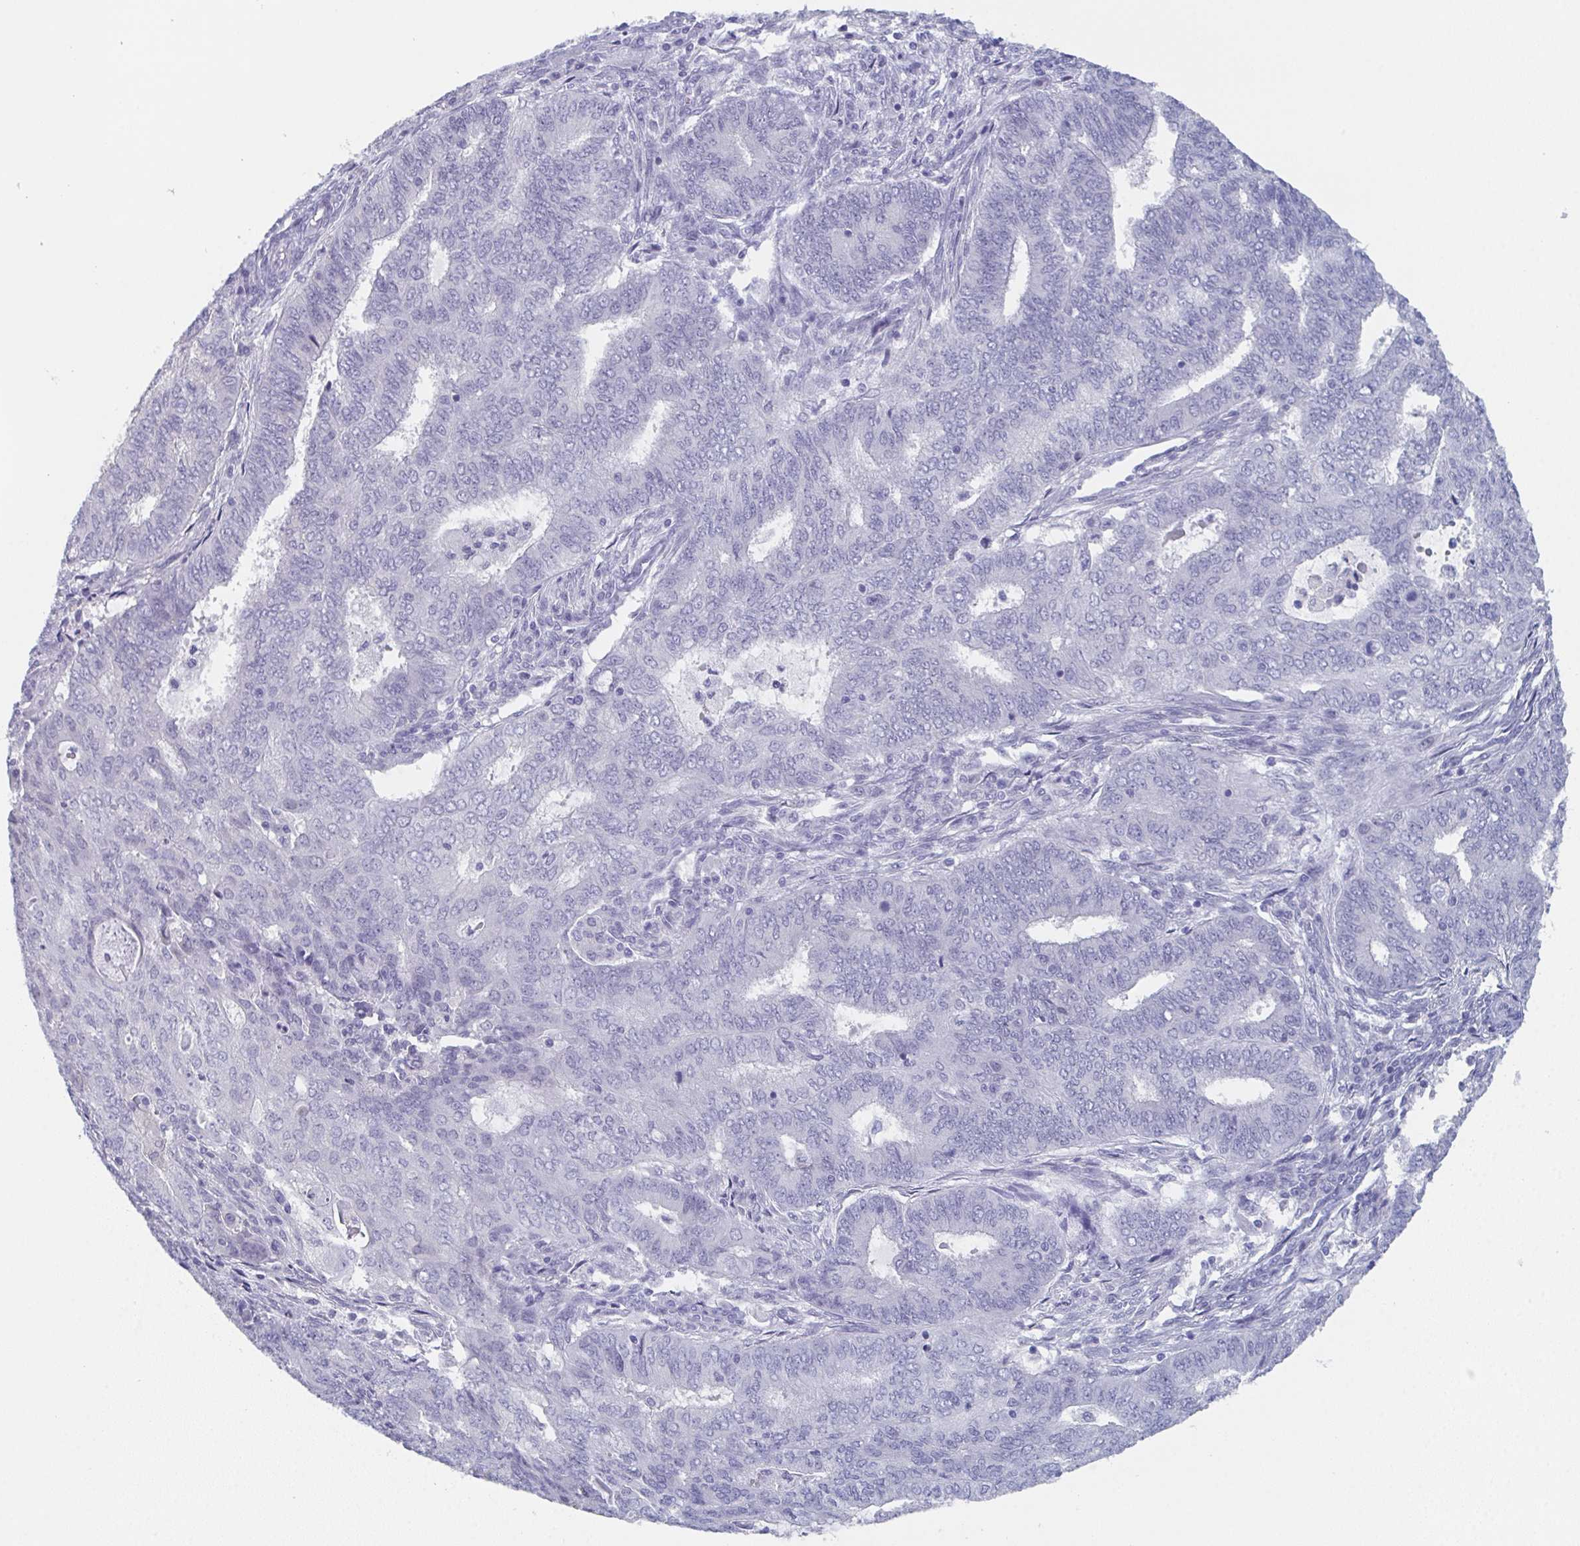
{"staining": {"intensity": "negative", "quantity": "none", "location": "none"}, "tissue": "endometrial cancer", "cell_type": "Tumor cells", "image_type": "cancer", "snomed": [{"axis": "morphology", "description": "Adenocarcinoma, NOS"}, {"axis": "topography", "description": "Endometrium"}], "caption": "Tumor cells are negative for brown protein staining in adenocarcinoma (endometrial).", "gene": "DYDC2", "patient": {"sex": "female", "age": 62}}